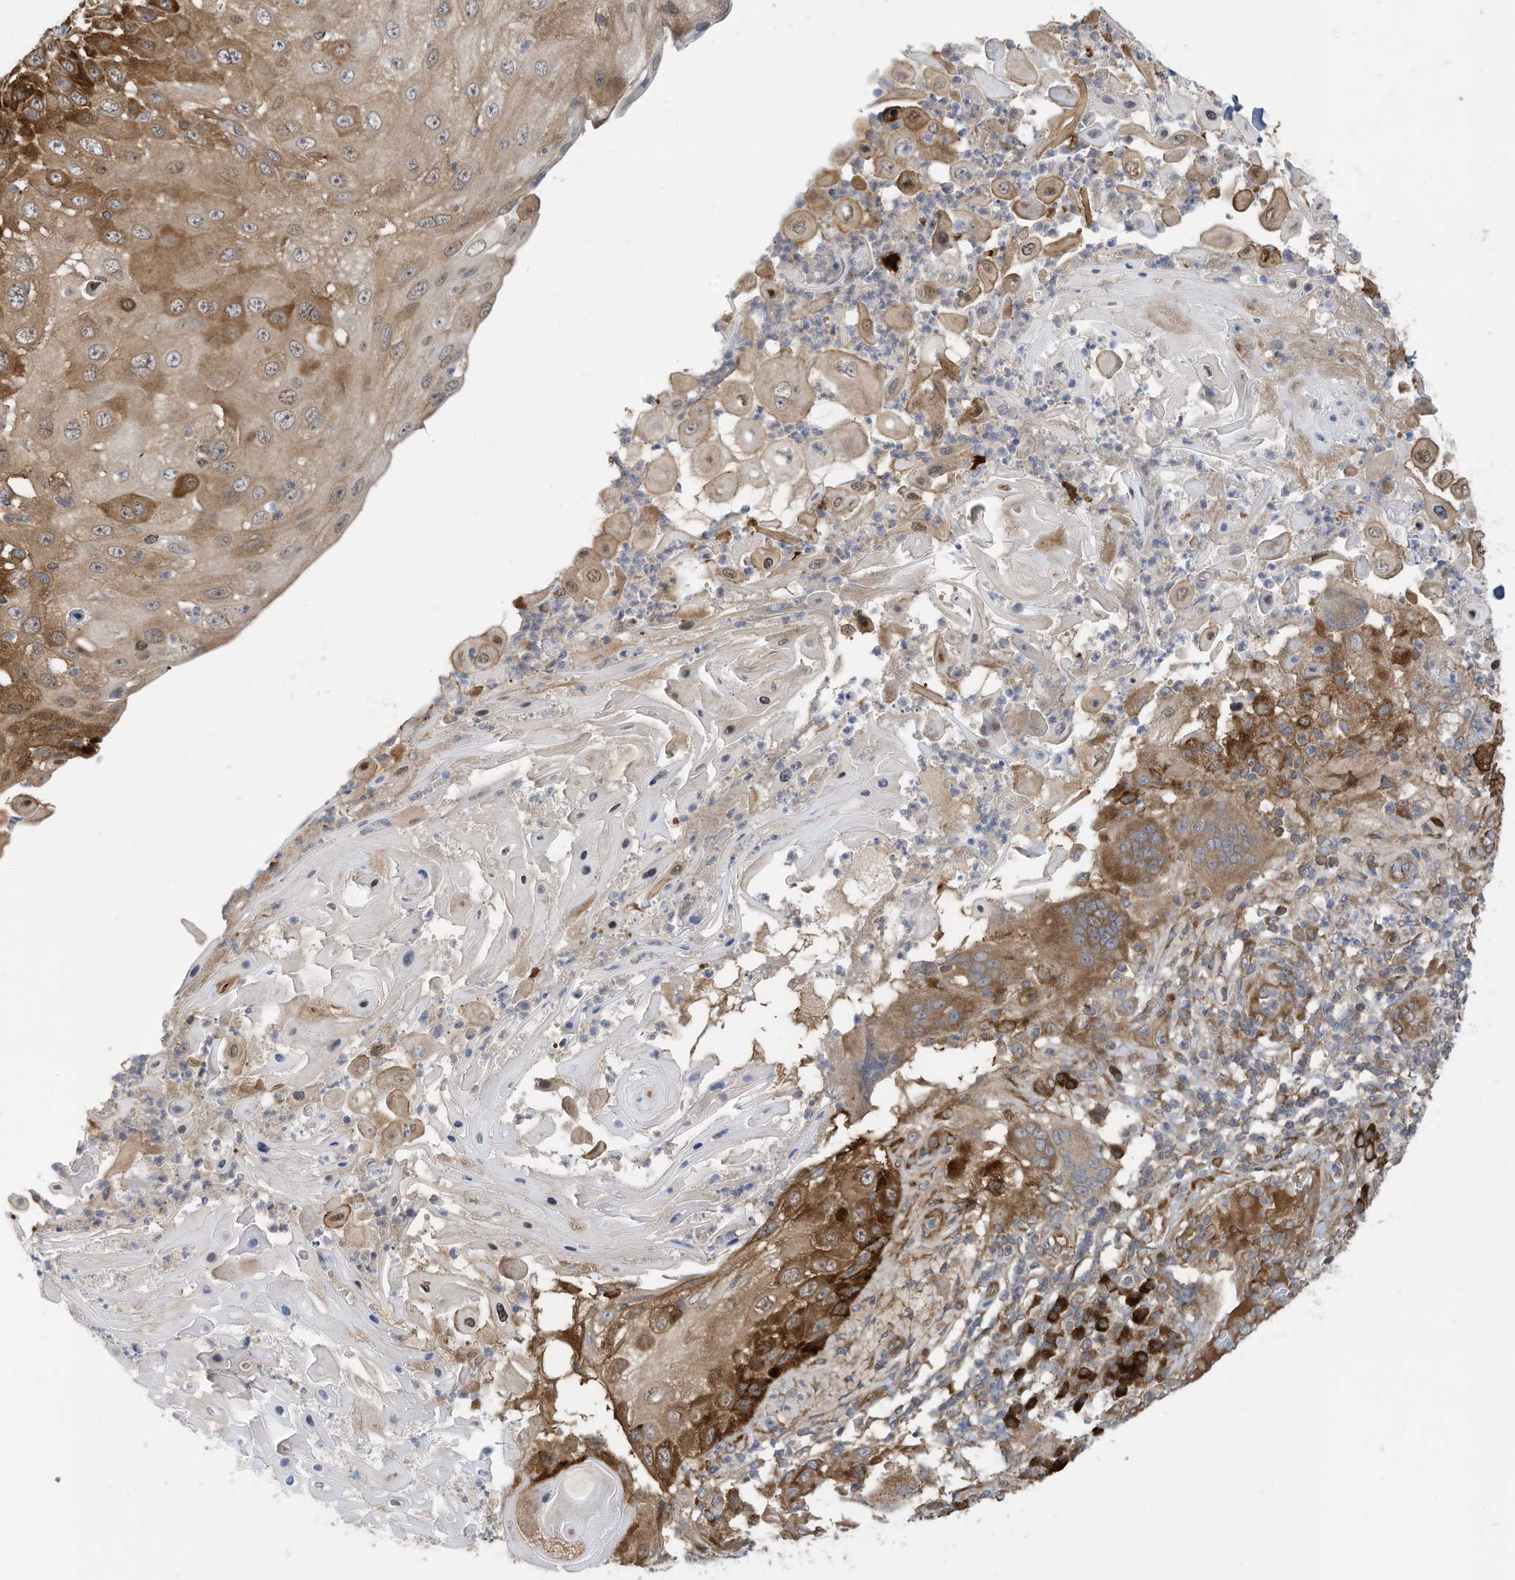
{"staining": {"intensity": "strong", "quantity": ">75%", "location": "cytoplasmic/membranous"}, "tissue": "skin cancer", "cell_type": "Tumor cells", "image_type": "cancer", "snomed": [{"axis": "morphology", "description": "Squamous cell carcinoma, NOS"}, {"axis": "topography", "description": "Skin"}], "caption": "Immunohistochemistry (IHC) of skin squamous cell carcinoma shows high levels of strong cytoplasmic/membranous staining in approximately >75% of tumor cells.", "gene": "USE1", "patient": {"sex": "female", "age": 44}}